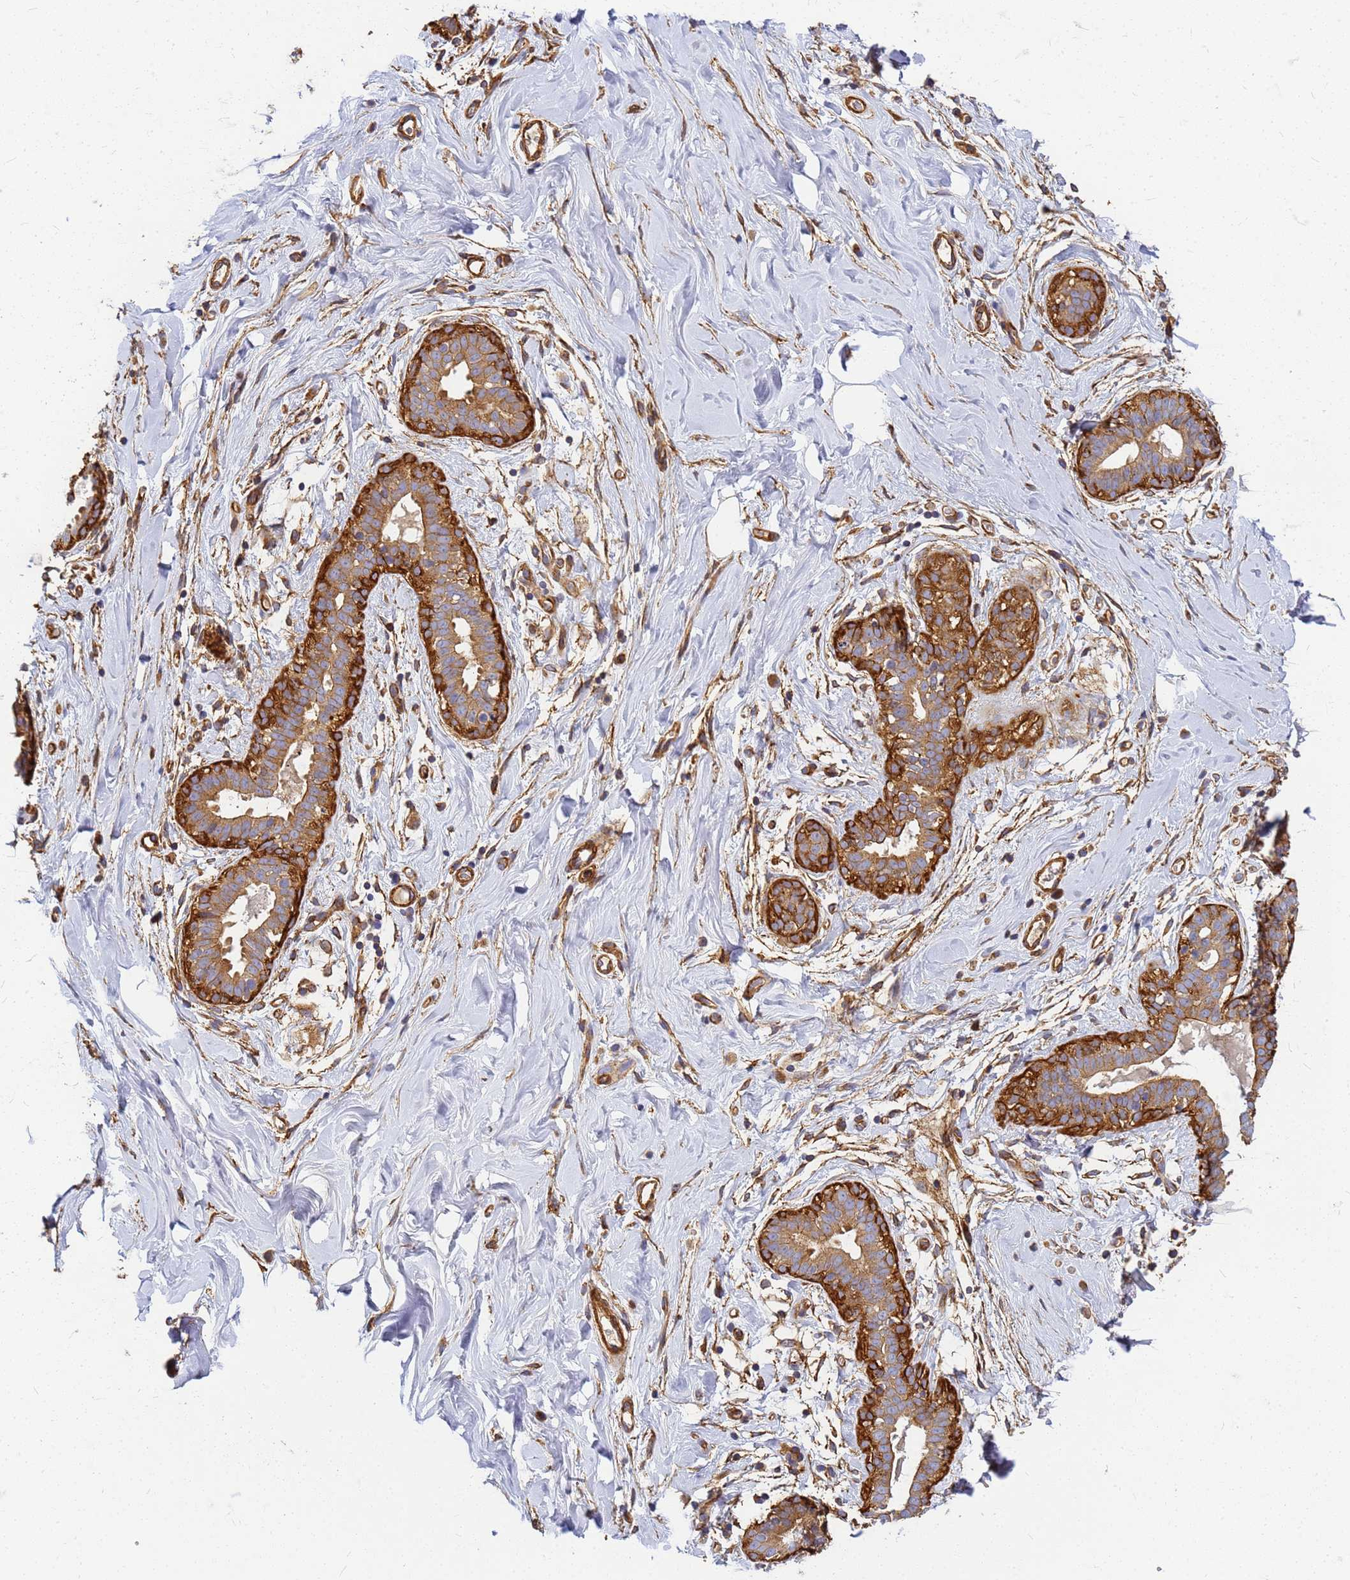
{"staining": {"intensity": "negative", "quantity": "none", "location": "none"}, "tissue": "adipose tissue", "cell_type": "Adipocytes", "image_type": "normal", "snomed": [{"axis": "morphology", "description": "Normal tissue, NOS"}, {"axis": "topography", "description": "Breast"}], "caption": "IHC of benign adipose tissue displays no positivity in adipocytes.", "gene": "C2CD5", "patient": {"sex": "female", "age": 26}}